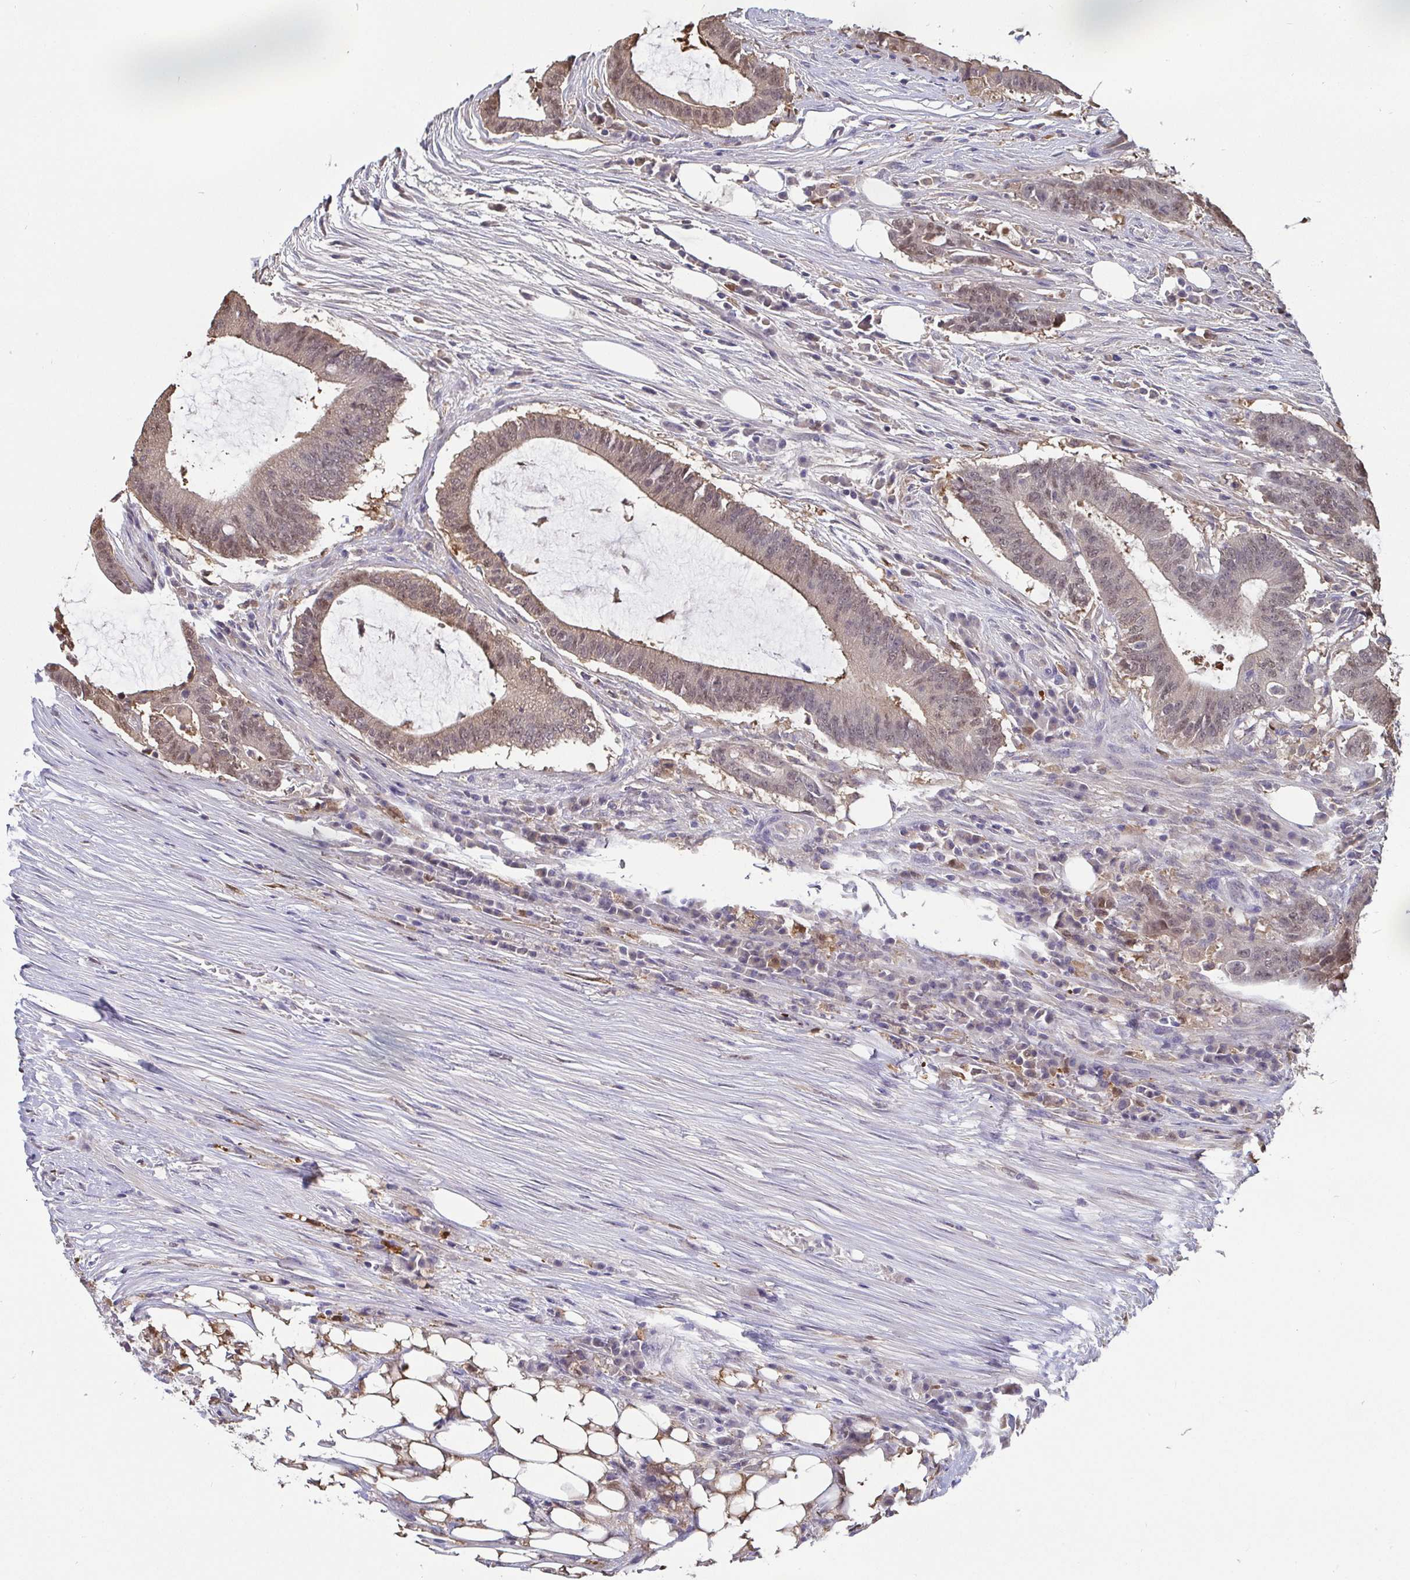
{"staining": {"intensity": "weak", "quantity": "25%-75%", "location": "cytoplasmic/membranous,nuclear"}, "tissue": "colorectal cancer", "cell_type": "Tumor cells", "image_type": "cancer", "snomed": [{"axis": "morphology", "description": "Adenocarcinoma, NOS"}, {"axis": "topography", "description": "Colon"}], "caption": "Immunohistochemical staining of colorectal cancer (adenocarcinoma) shows low levels of weak cytoplasmic/membranous and nuclear expression in approximately 25%-75% of tumor cells. Immunohistochemistry (ihc) stains the protein of interest in brown and the nuclei are stained blue.", "gene": "IDH1", "patient": {"sex": "female", "age": 43}}